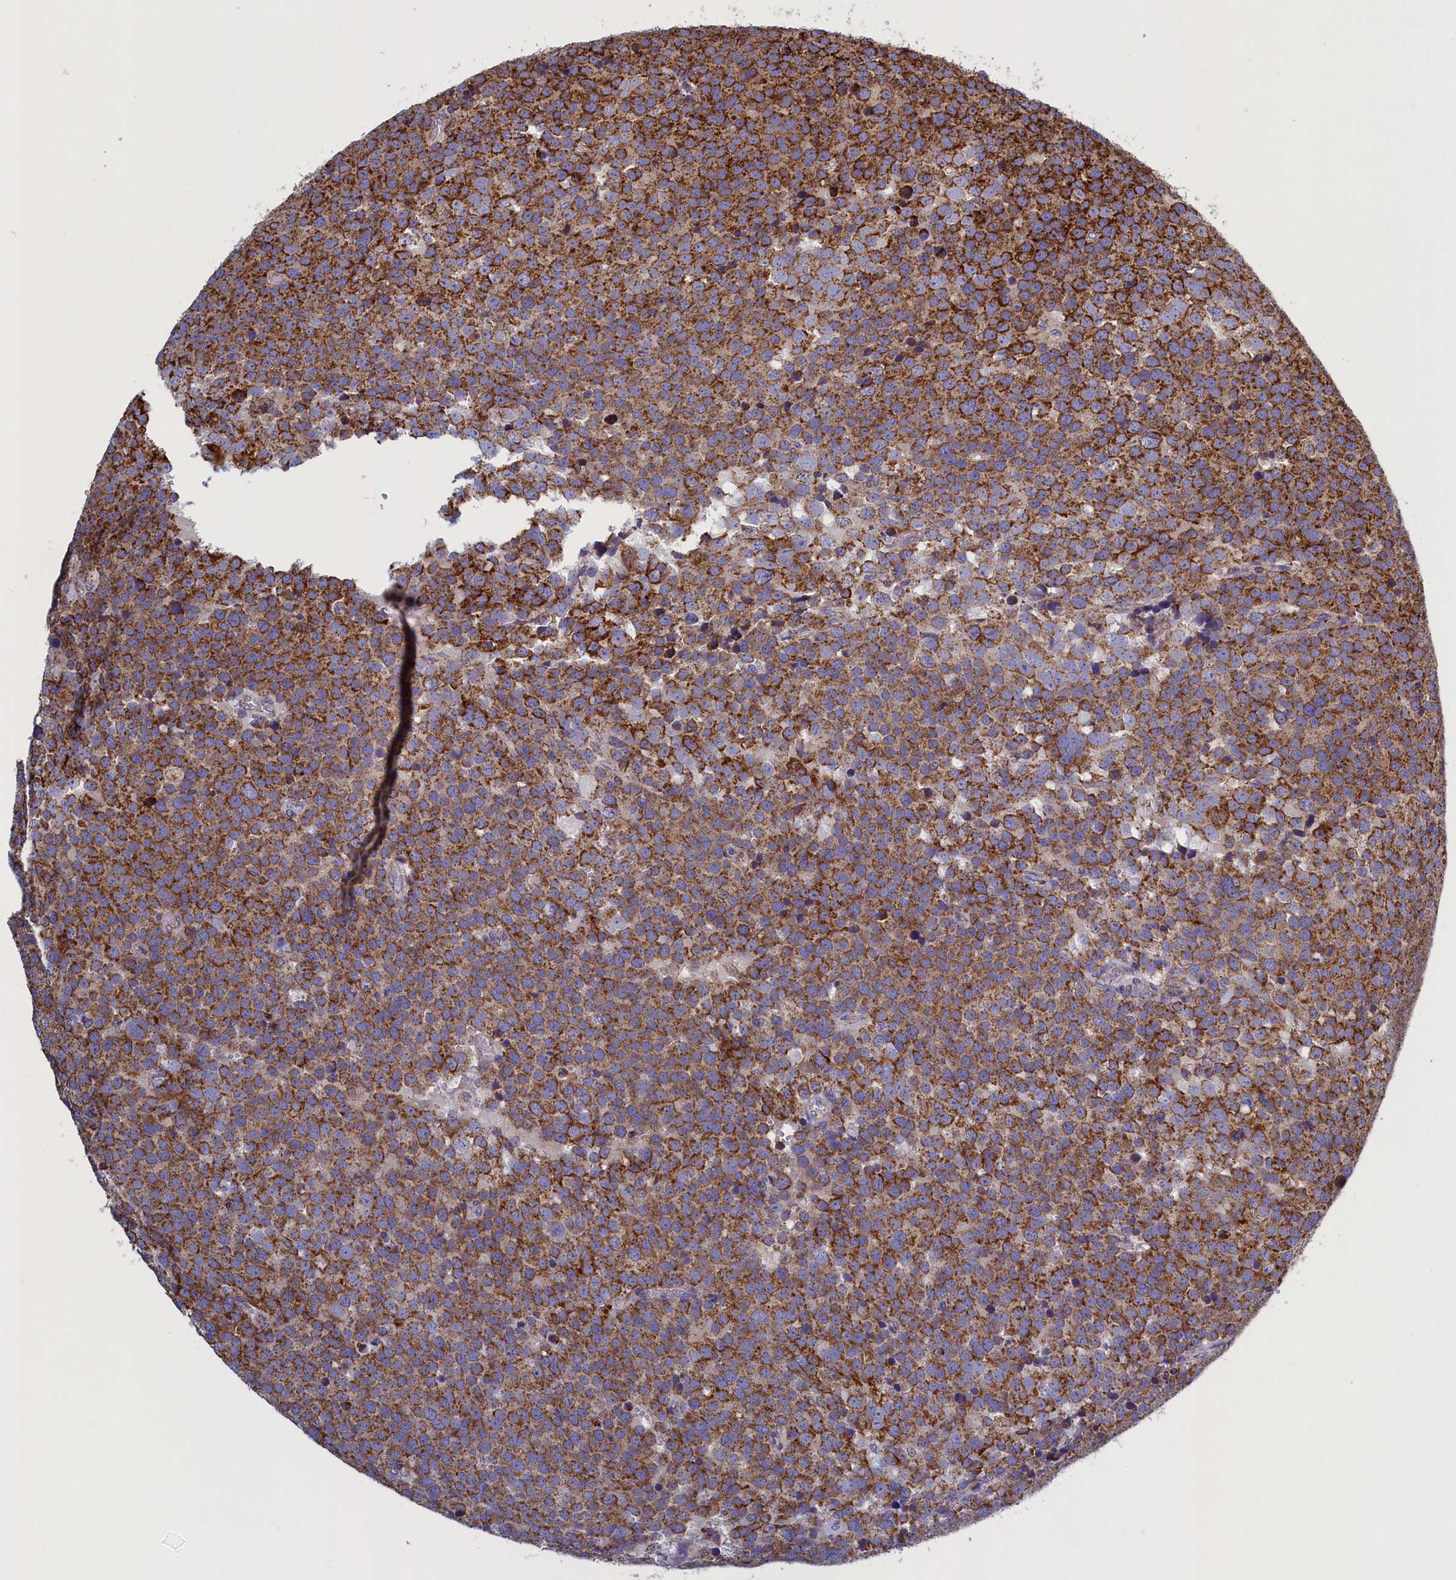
{"staining": {"intensity": "strong", "quantity": ">75%", "location": "cytoplasmic/membranous"}, "tissue": "testis cancer", "cell_type": "Tumor cells", "image_type": "cancer", "snomed": [{"axis": "morphology", "description": "Seminoma, NOS"}, {"axis": "topography", "description": "Testis"}], "caption": "A brown stain shows strong cytoplasmic/membranous staining of a protein in testis cancer (seminoma) tumor cells.", "gene": "IFT122", "patient": {"sex": "male", "age": 71}}